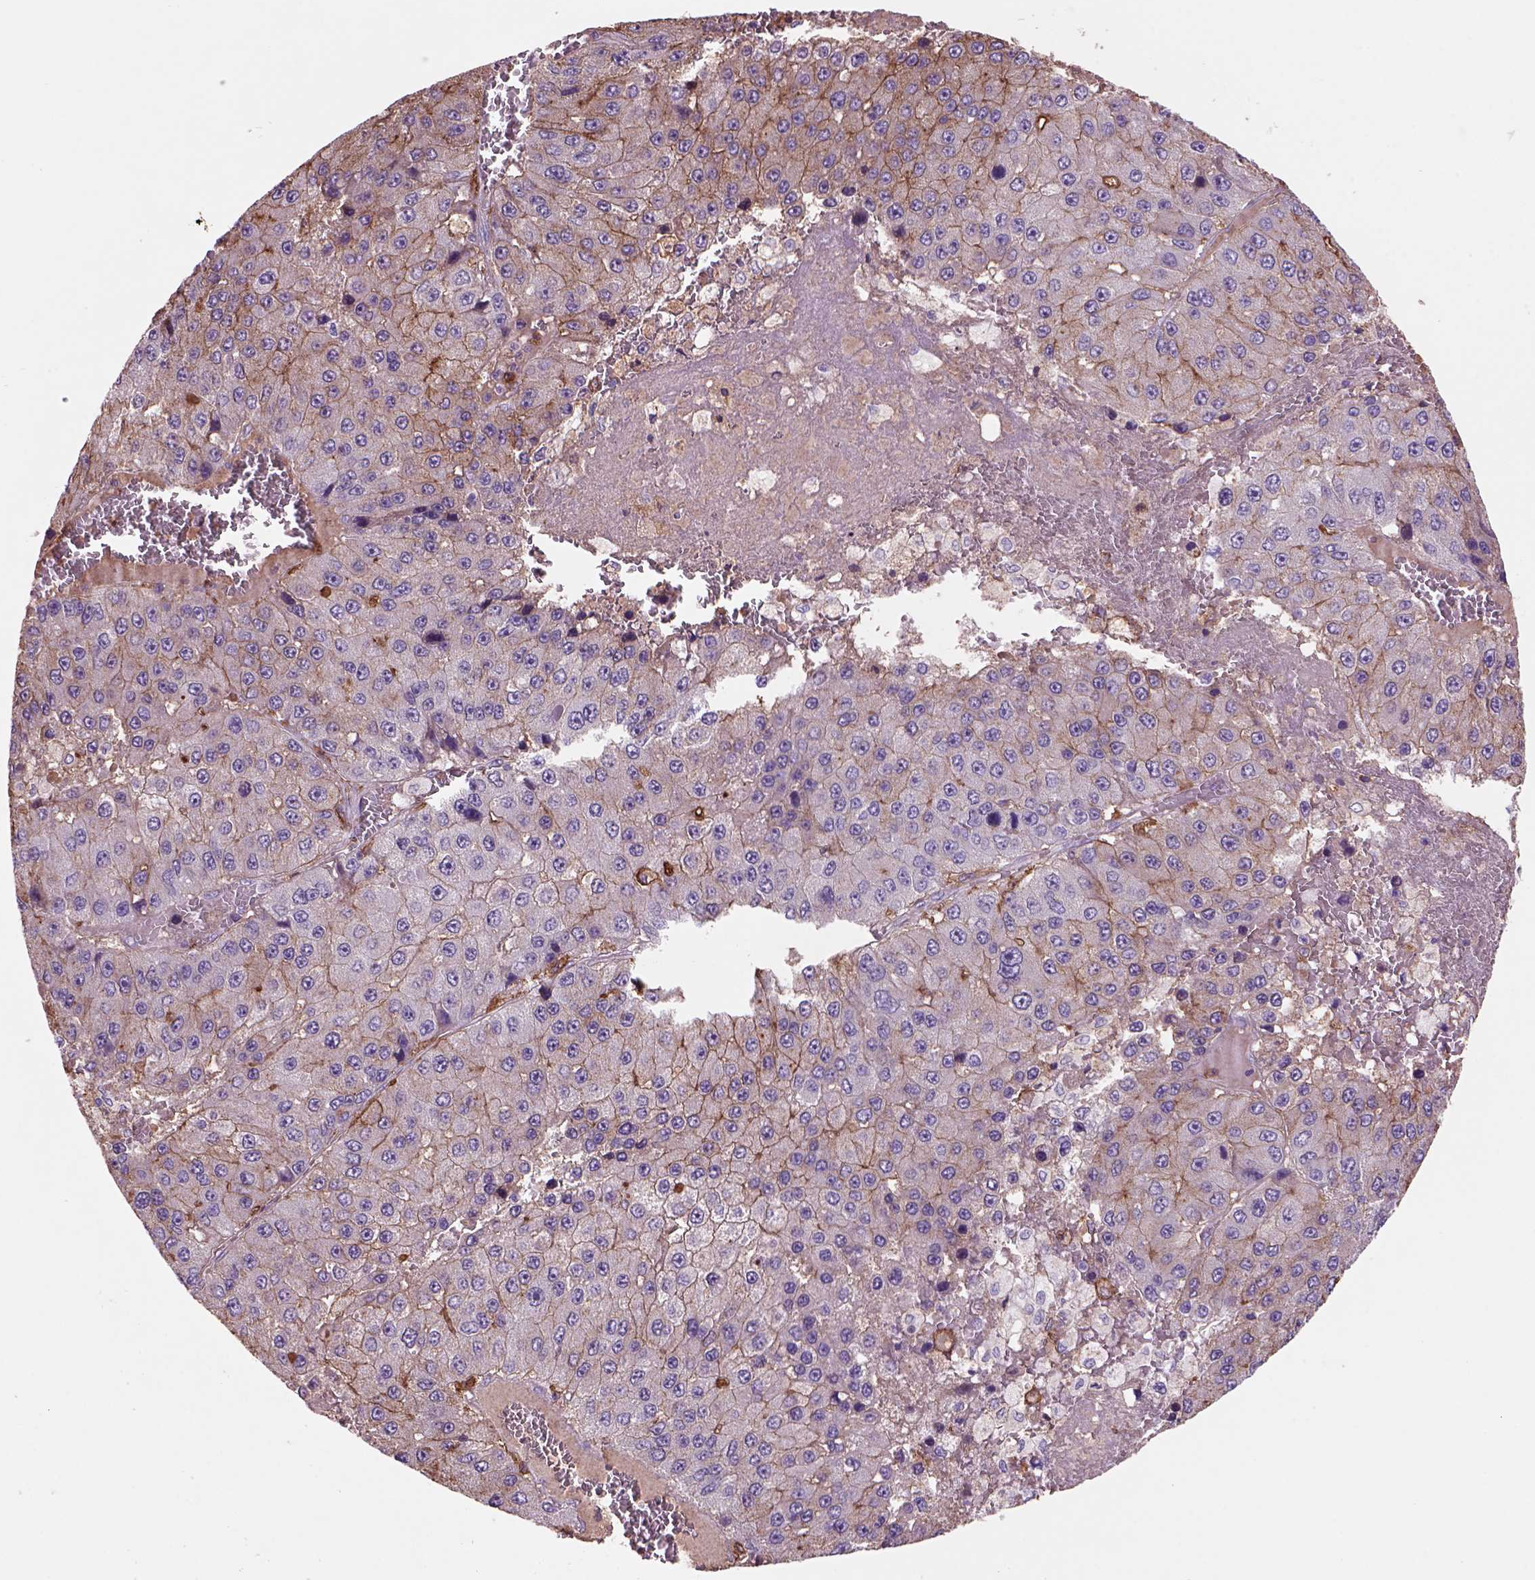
{"staining": {"intensity": "negative", "quantity": "none", "location": "none"}, "tissue": "liver cancer", "cell_type": "Tumor cells", "image_type": "cancer", "snomed": [{"axis": "morphology", "description": "Carcinoma, Hepatocellular, NOS"}, {"axis": "topography", "description": "Liver"}], "caption": "High magnification brightfield microscopy of hepatocellular carcinoma (liver) stained with DAB (3,3'-diaminobenzidine) (brown) and counterstained with hematoxylin (blue): tumor cells show no significant expression. (DAB IHC with hematoxylin counter stain).", "gene": "CD14", "patient": {"sex": "female", "age": 73}}